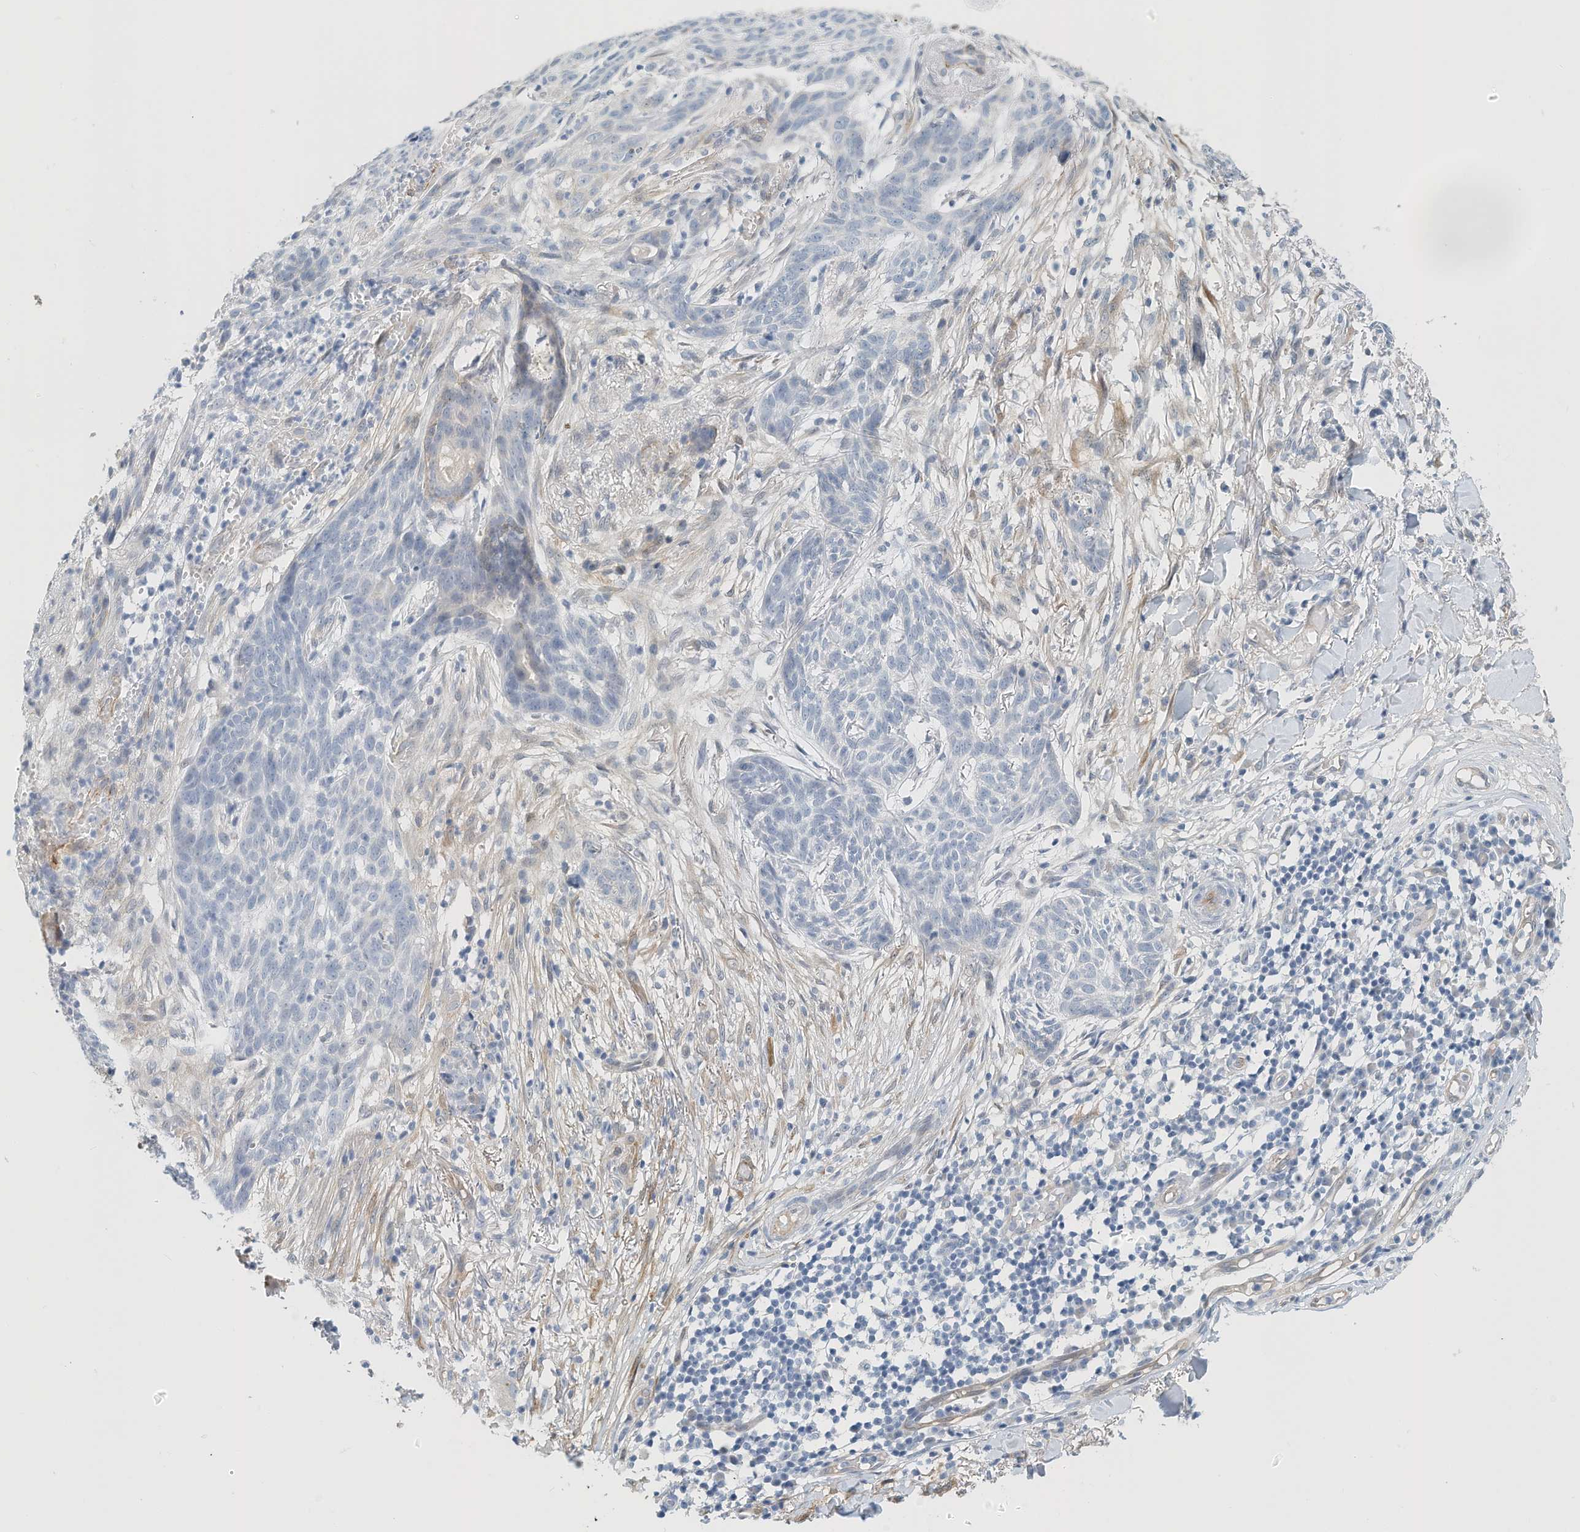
{"staining": {"intensity": "negative", "quantity": "none", "location": "none"}, "tissue": "skin cancer", "cell_type": "Tumor cells", "image_type": "cancer", "snomed": [{"axis": "morphology", "description": "Normal tissue, NOS"}, {"axis": "morphology", "description": "Basal cell carcinoma"}, {"axis": "topography", "description": "Skin"}], "caption": "This is an IHC photomicrograph of human skin basal cell carcinoma. There is no staining in tumor cells.", "gene": "ARHGAP28", "patient": {"sex": "male", "age": 64}}